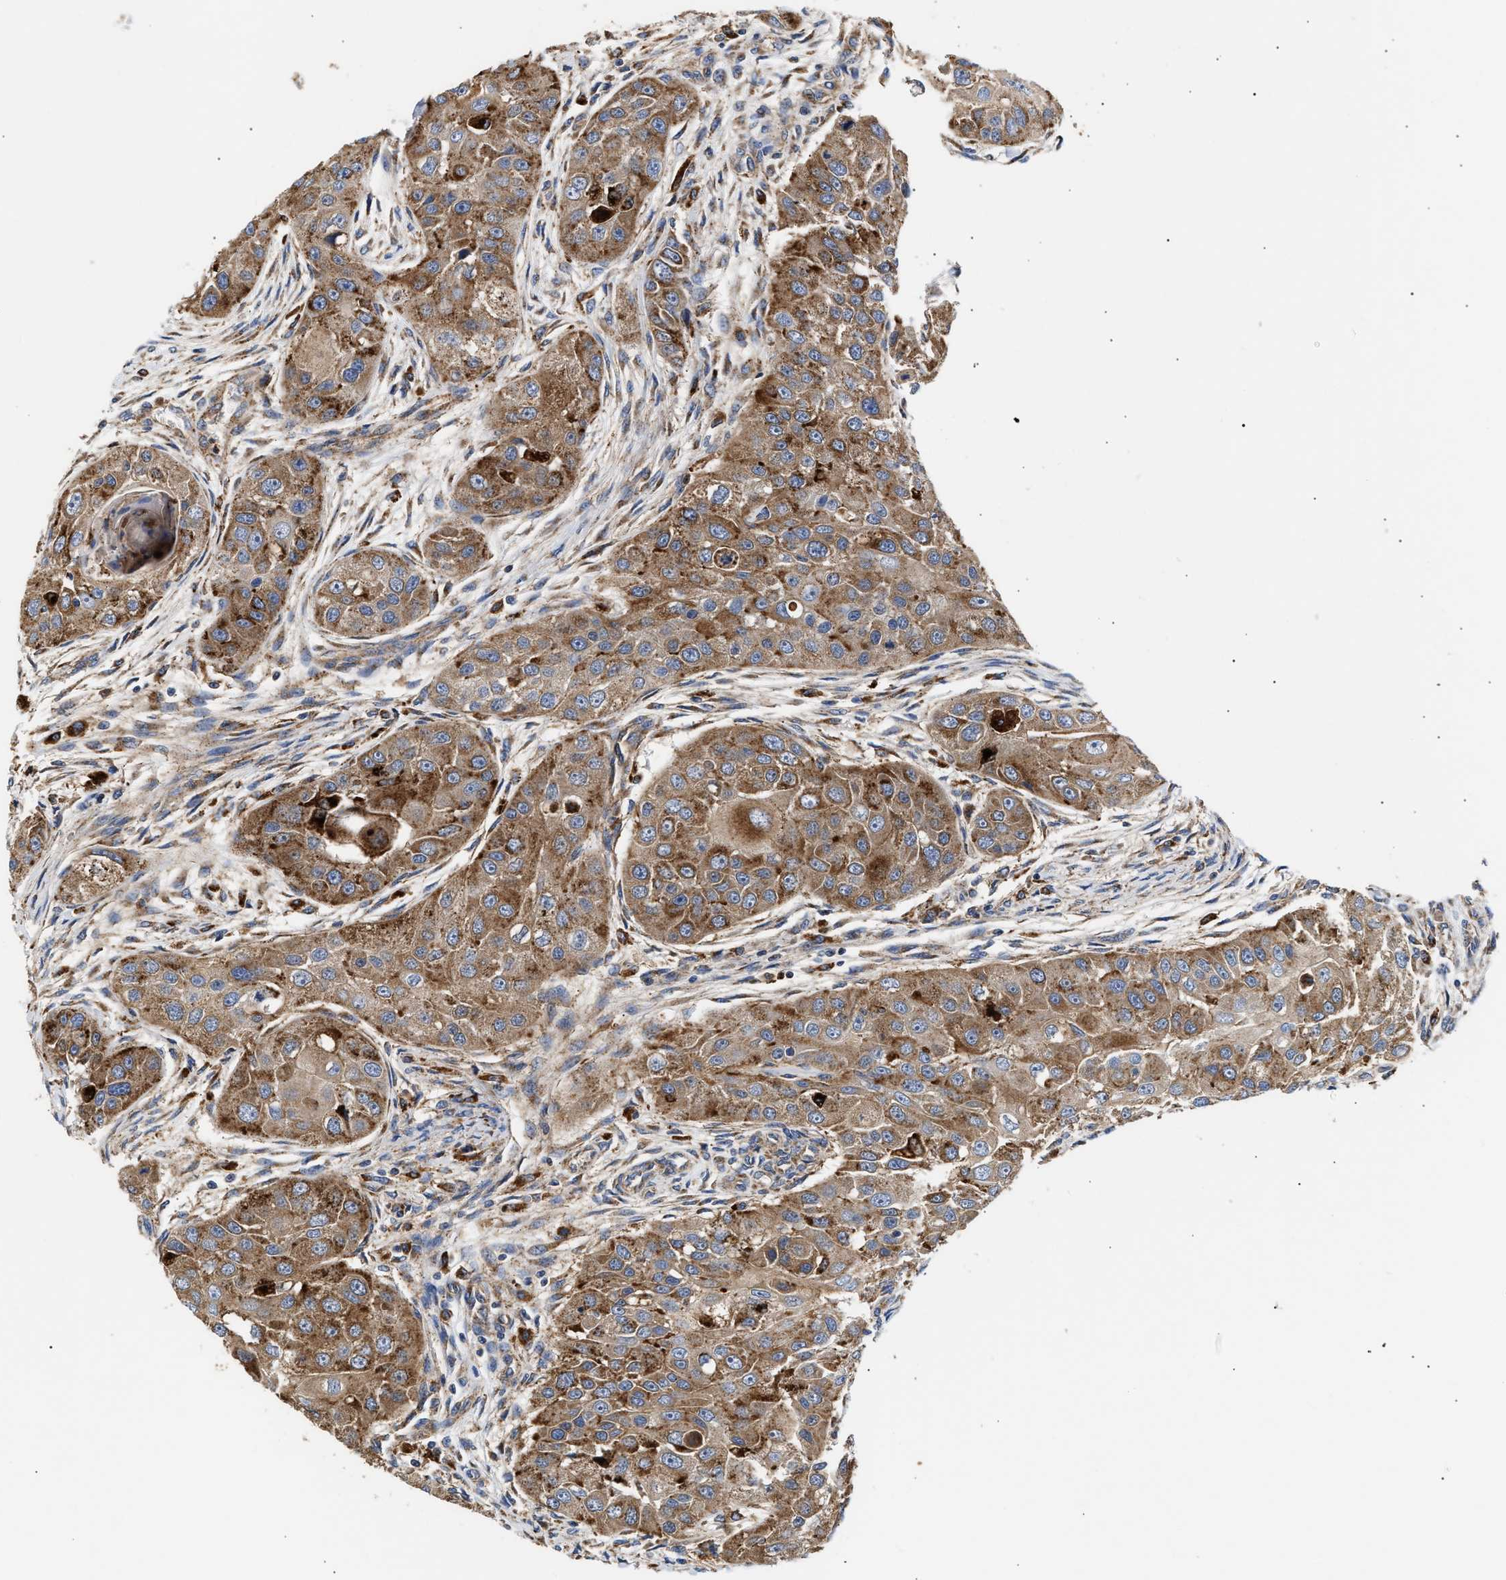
{"staining": {"intensity": "moderate", "quantity": ">75%", "location": "cytoplasmic/membranous"}, "tissue": "head and neck cancer", "cell_type": "Tumor cells", "image_type": "cancer", "snomed": [{"axis": "morphology", "description": "Normal tissue, NOS"}, {"axis": "morphology", "description": "Squamous cell carcinoma, NOS"}, {"axis": "topography", "description": "Skeletal muscle"}, {"axis": "topography", "description": "Head-Neck"}], "caption": "This is a photomicrograph of immunohistochemistry (IHC) staining of head and neck cancer, which shows moderate expression in the cytoplasmic/membranous of tumor cells.", "gene": "CCDC146", "patient": {"sex": "male", "age": 51}}